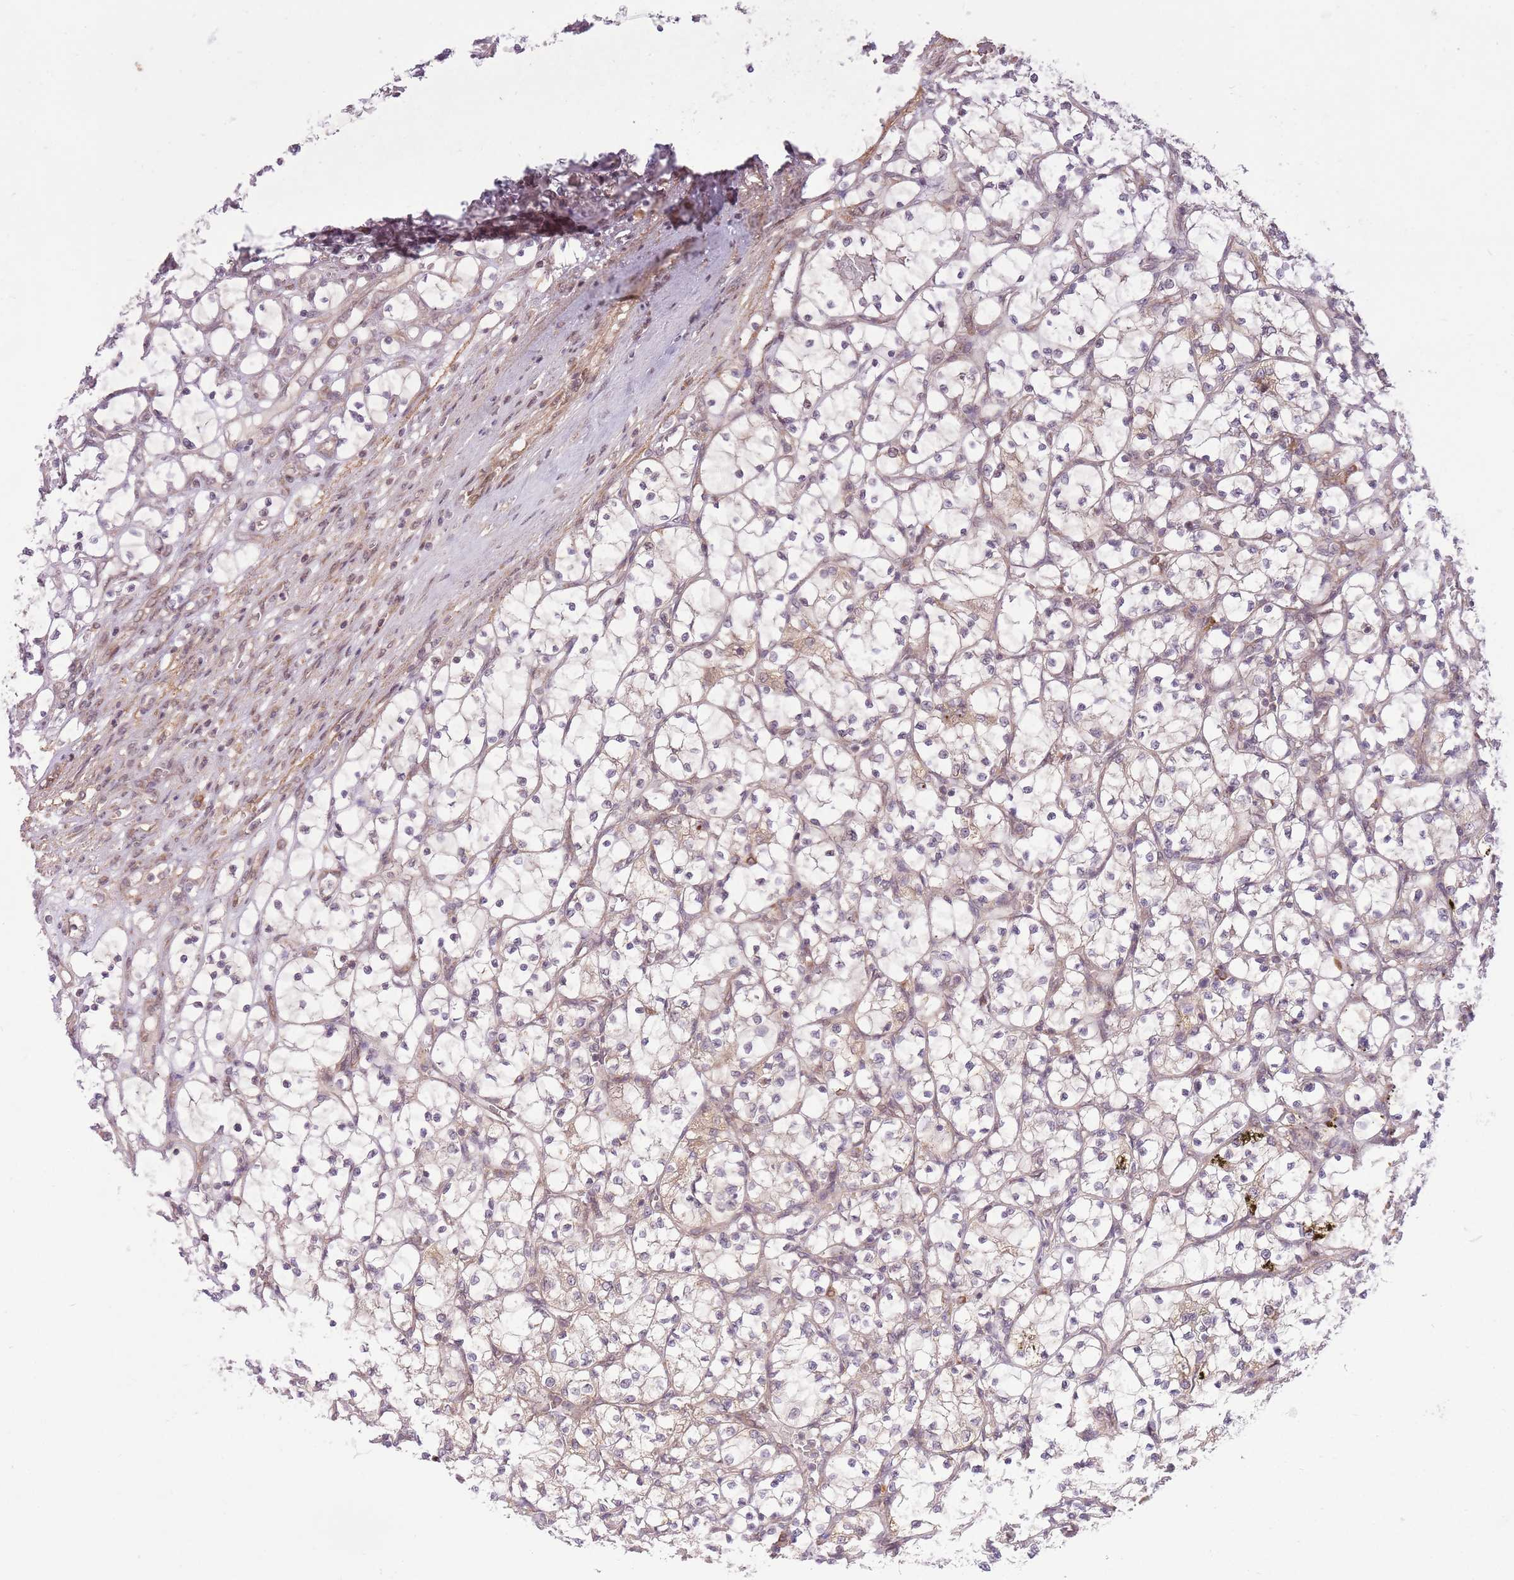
{"staining": {"intensity": "negative", "quantity": "none", "location": "none"}, "tissue": "renal cancer", "cell_type": "Tumor cells", "image_type": "cancer", "snomed": [{"axis": "morphology", "description": "Adenocarcinoma, NOS"}, {"axis": "topography", "description": "Kidney"}], "caption": "Immunohistochemistry (IHC) of renal adenocarcinoma shows no positivity in tumor cells.", "gene": "ZNF391", "patient": {"sex": "female", "age": 69}}